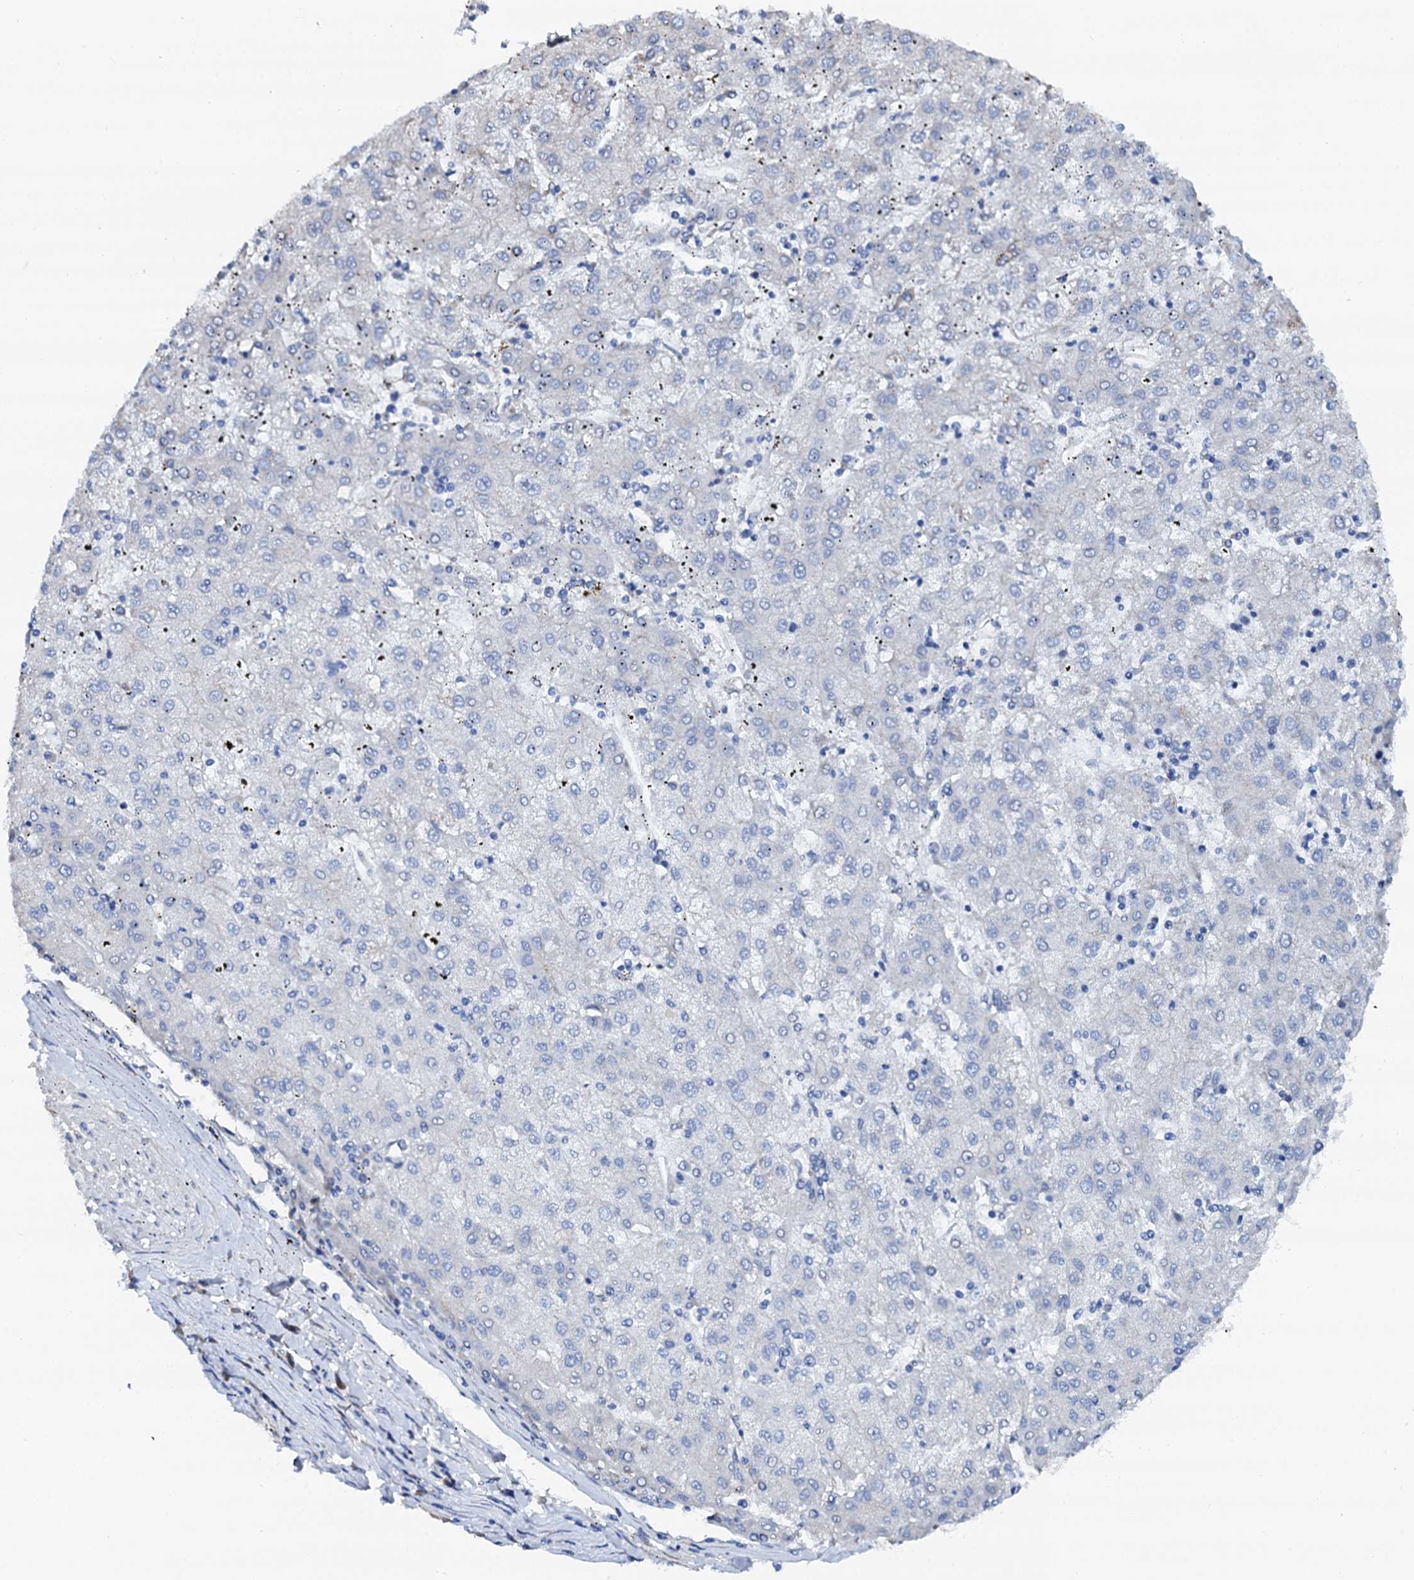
{"staining": {"intensity": "negative", "quantity": "none", "location": "none"}, "tissue": "liver cancer", "cell_type": "Tumor cells", "image_type": "cancer", "snomed": [{"axis": "morphology", "description": "Carcinoma, Hepatocellular, NOS"}, {"axis": "topography", "description": "Liver"}], "caption": "Hepatocellular carcinoma (liver) was stained to show a protein in brown. There is no significant staining in tumor cells. (Stains: DAB (3,3'-diaminobenzidine) immunohistochemistry with hematoxylin counter stain, Microscopy: brightfield microscopy at high magnification).", "gene": "AKAP3", "patient": {"sex": "male", "age": 72}}